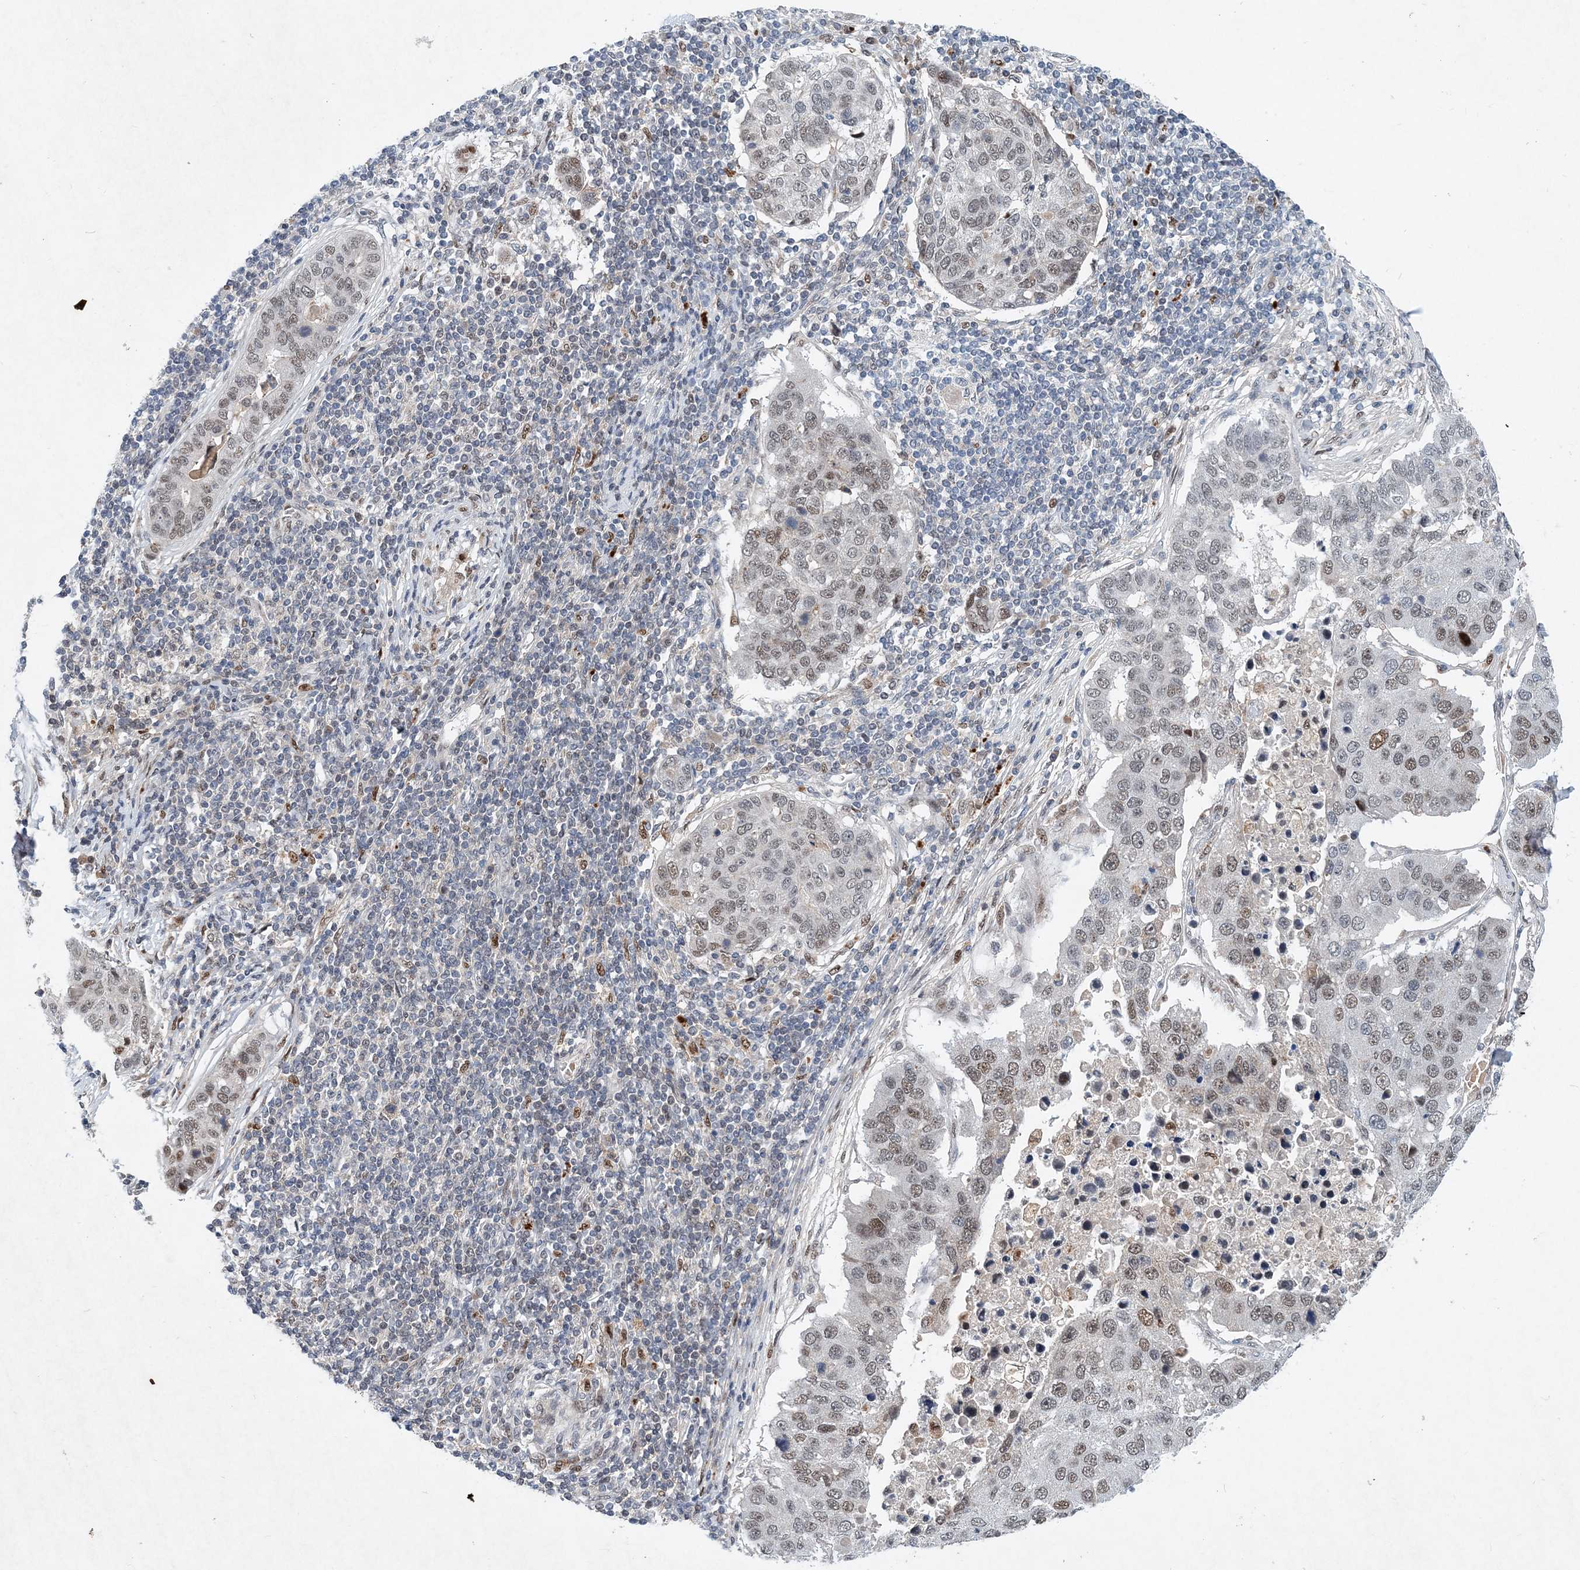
{"staining": {"intensity": "weak", "quantity": "25%-75%", "location": "nuclear"}, "tissue": "pancreatic cancer", "cell_type": "Tumor cells", "image_type": "cancer", "snomed": [{"axis": "morphology", "description": "Adenocarcinoma, NOS"}, {"axis": "topography", "description": "Pancreas"}], "caption": "Adenocarcinoma (pancreatic) stained with a brown dye demonstrates weak nuclear positive staining in approximately 25%-75% of tumor cells.", "gene": "KPNA4", "patient": {"sex": "female", "age": 61}}